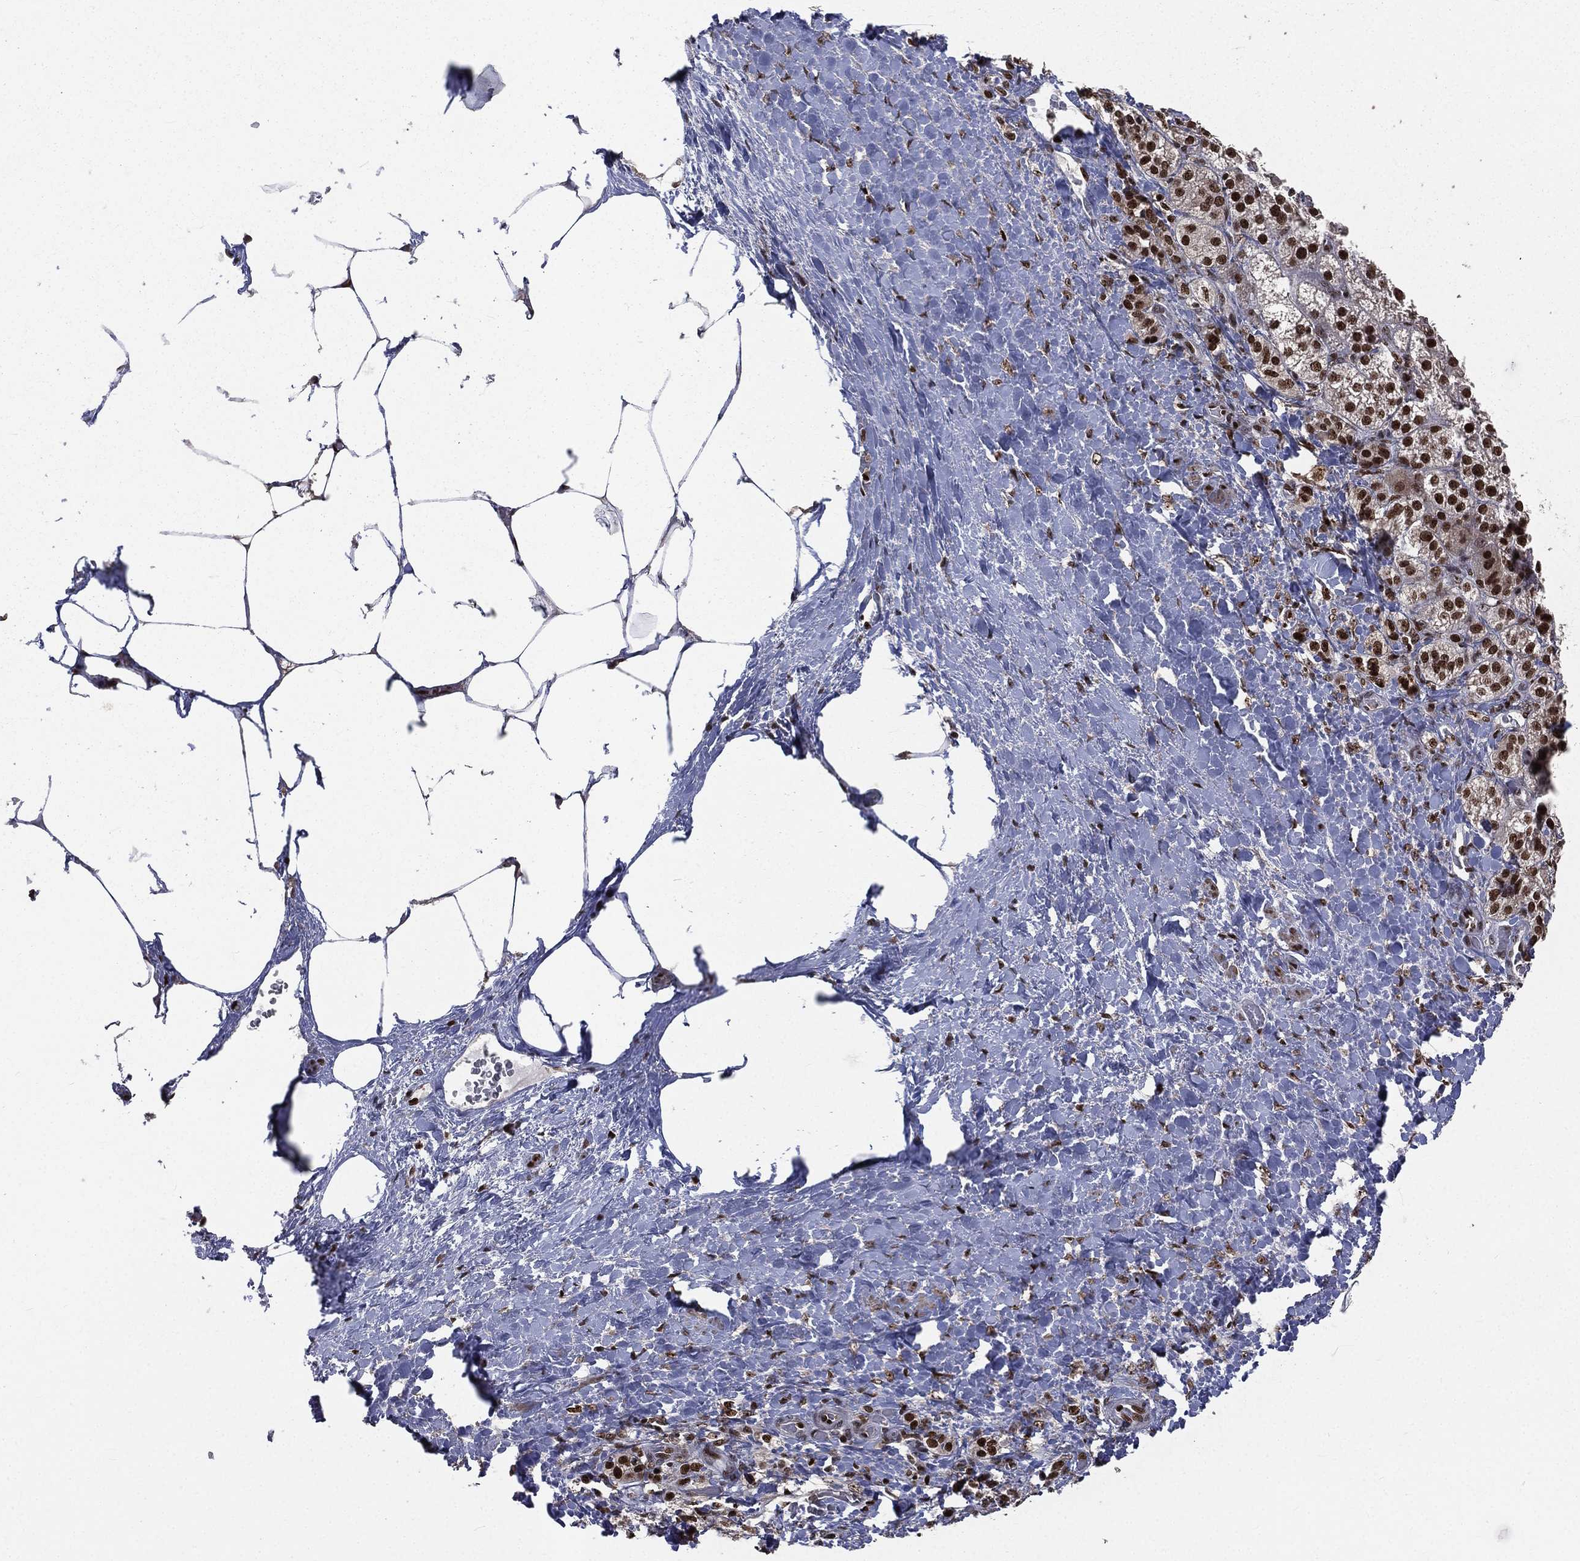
{"staining": {"intensity": "strong", "quantity": ">75%", "location": "nuclear"}, "tissue": "adrenal gland", "cell_type": "Glandular cells", "image_type": "normal", "snomed": [{"axis": "morphology", "description": "Normal tissue, NOS"}, {"axis": "topography", "description": "Adrenal gland"}], "caption": "Human adrenal gland stained with a brown dye demonstrates strong nuclear positive staining in about >75% of glandular cells.", "gene": "POLB", "patient": {"sex": "male", "age": 57}}